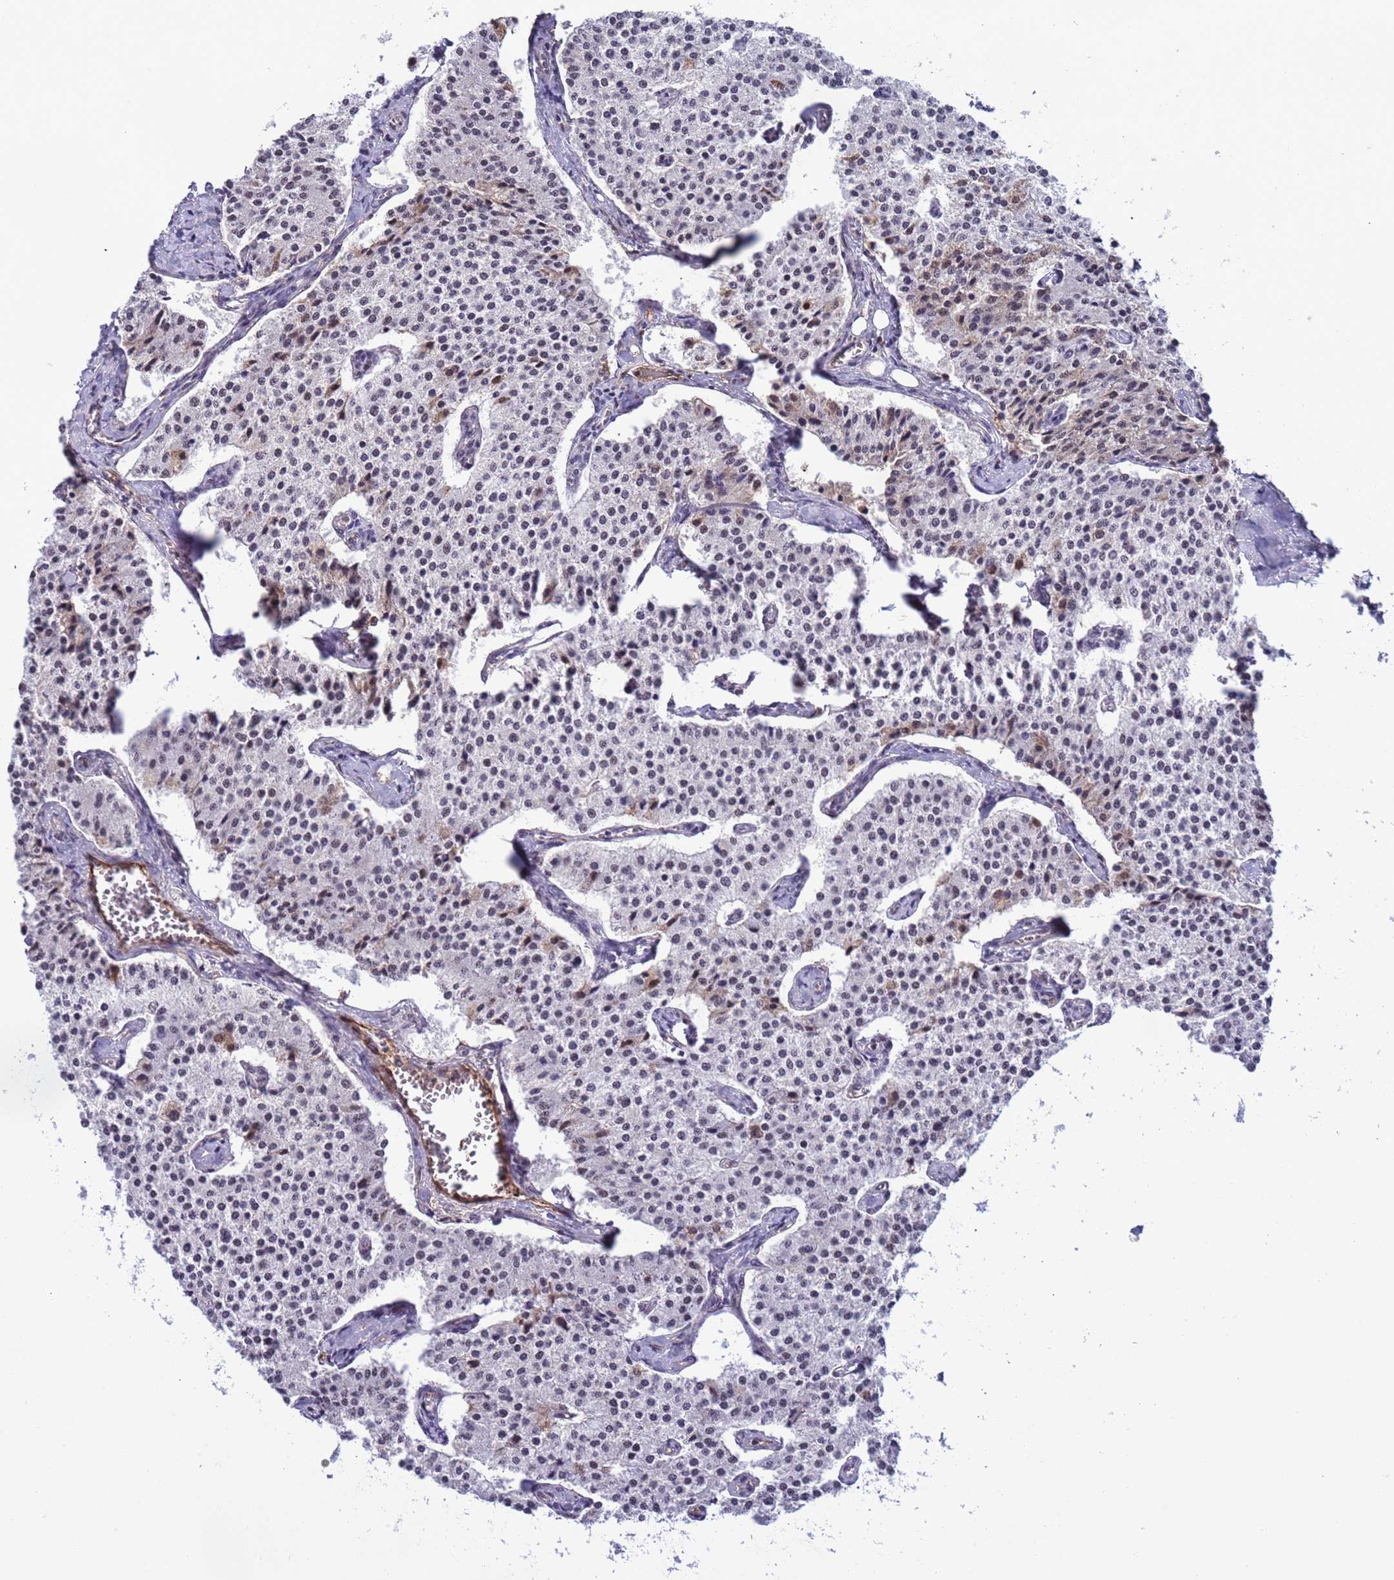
{"staining": {"intensity": "moderate", "quantity": "<25%", "location": "nuclear"}, "tissue": "carcinoid", "cell_type": "Tumor cells", "image_type": "cancer", "snomed": [{"axis": "morphology", "description": "Carcinoid, malignant, NOS"}, {"axis": "topography", "description": "Colon"}], "caption": "Moderate nuclear protein positivity is seen in approximately <25% of tumor cells in carcinoid. Using DAB (brown) and hematoxylin (blue) stains, captured at high magnification using brightfield microscopy.", "gene": "SRRT", "patient": {"sex": "female", "age": 52}}